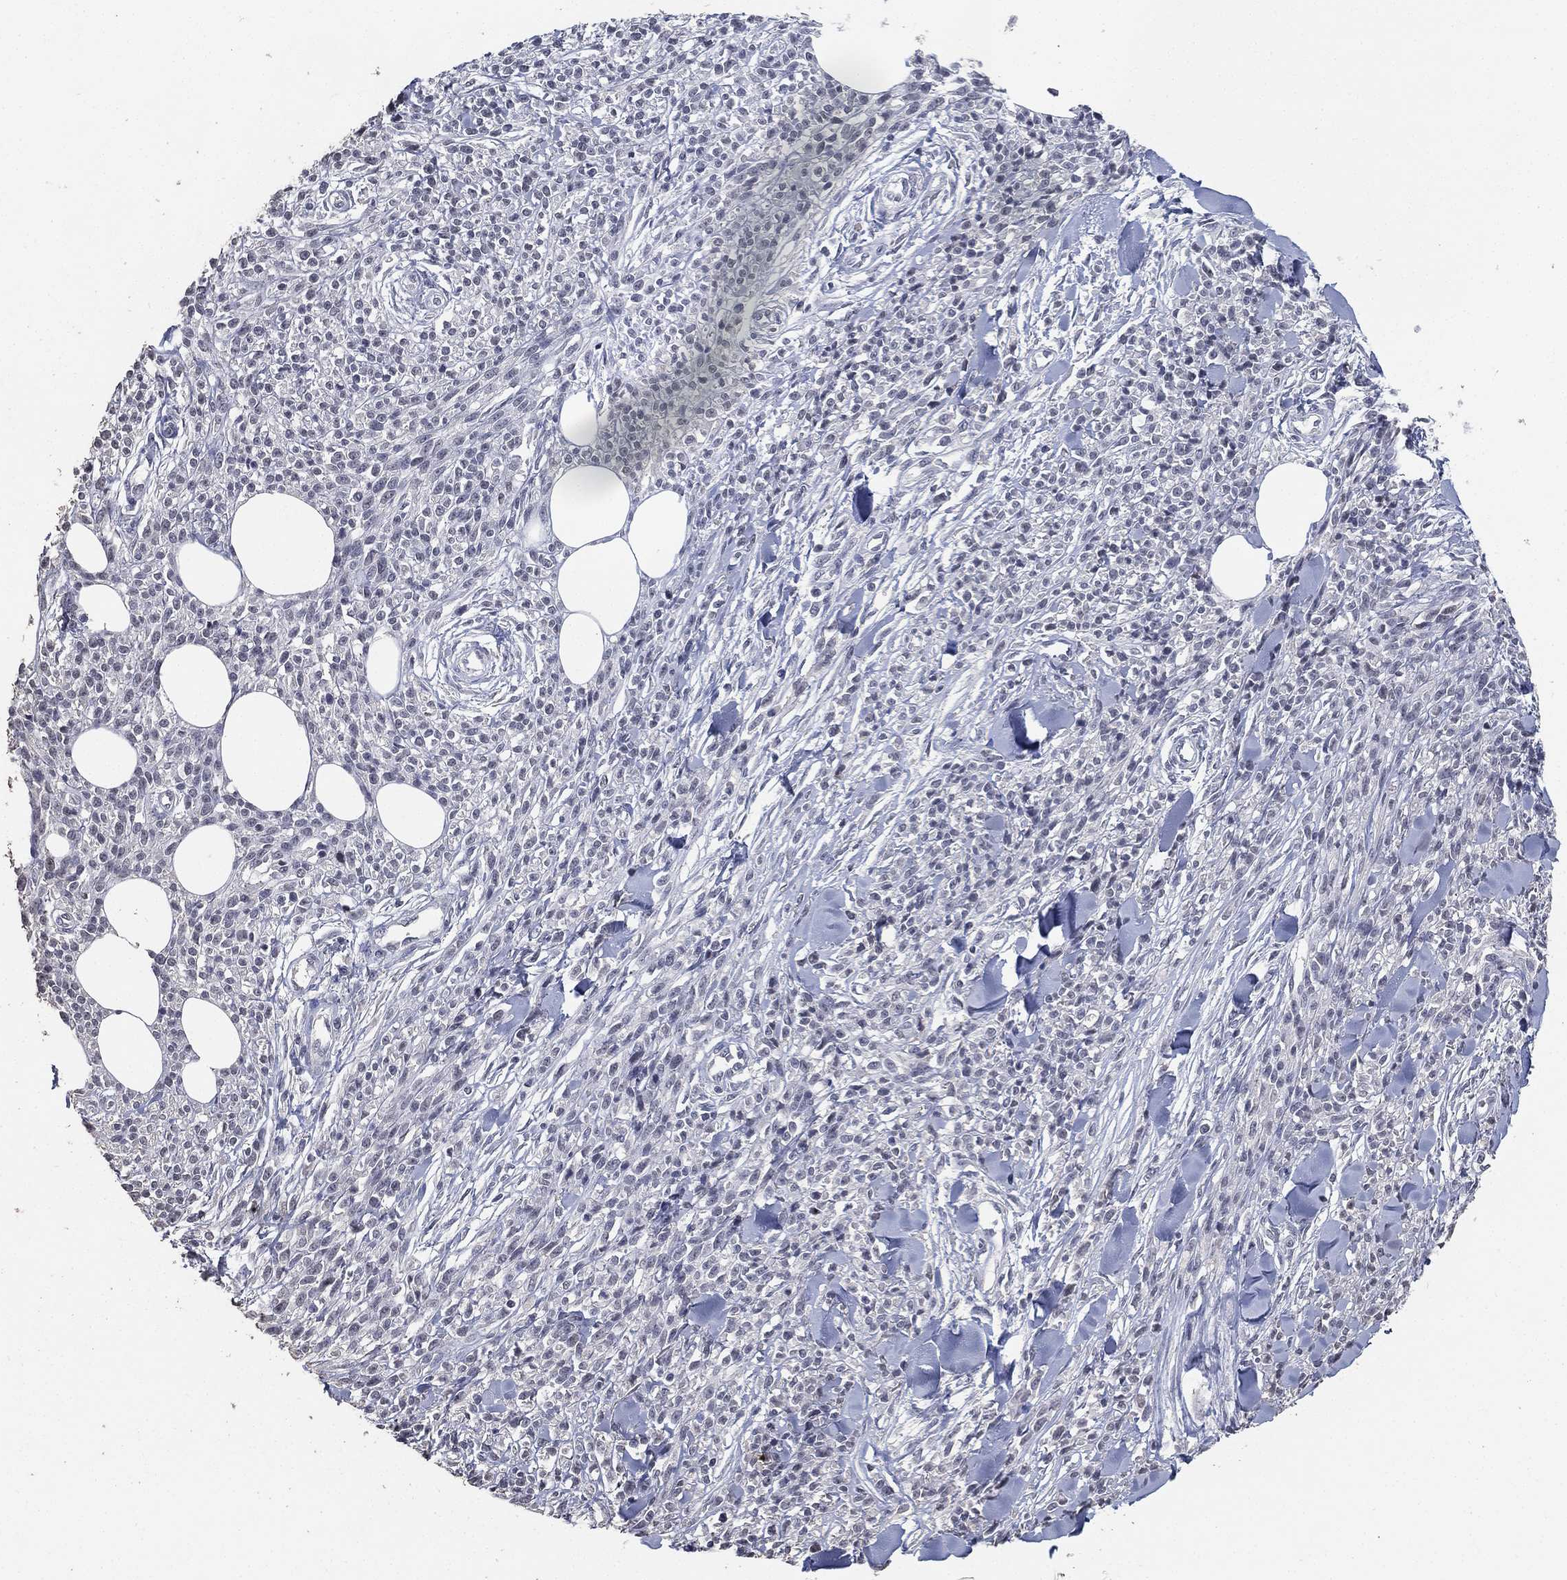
{"staining": {"intensity": "negative", "quantity": "none", "location": "none"}, "tissue": "melanoma", "cell_type": "Tumor cells", "image_type": "cancer", "snomed": [{"axis": "morphology", "description": "Malignant melanoma, NOS"}, {"axis": "topography", "description": "Skin"}, {"axis": "topography", "description": "Skin of trunk"}], "caption": "Image shows no protein staining in tumor cells of melanoma tissue.", "gene": "DSG1", "patient": {"sex": "male", "age": 74}}